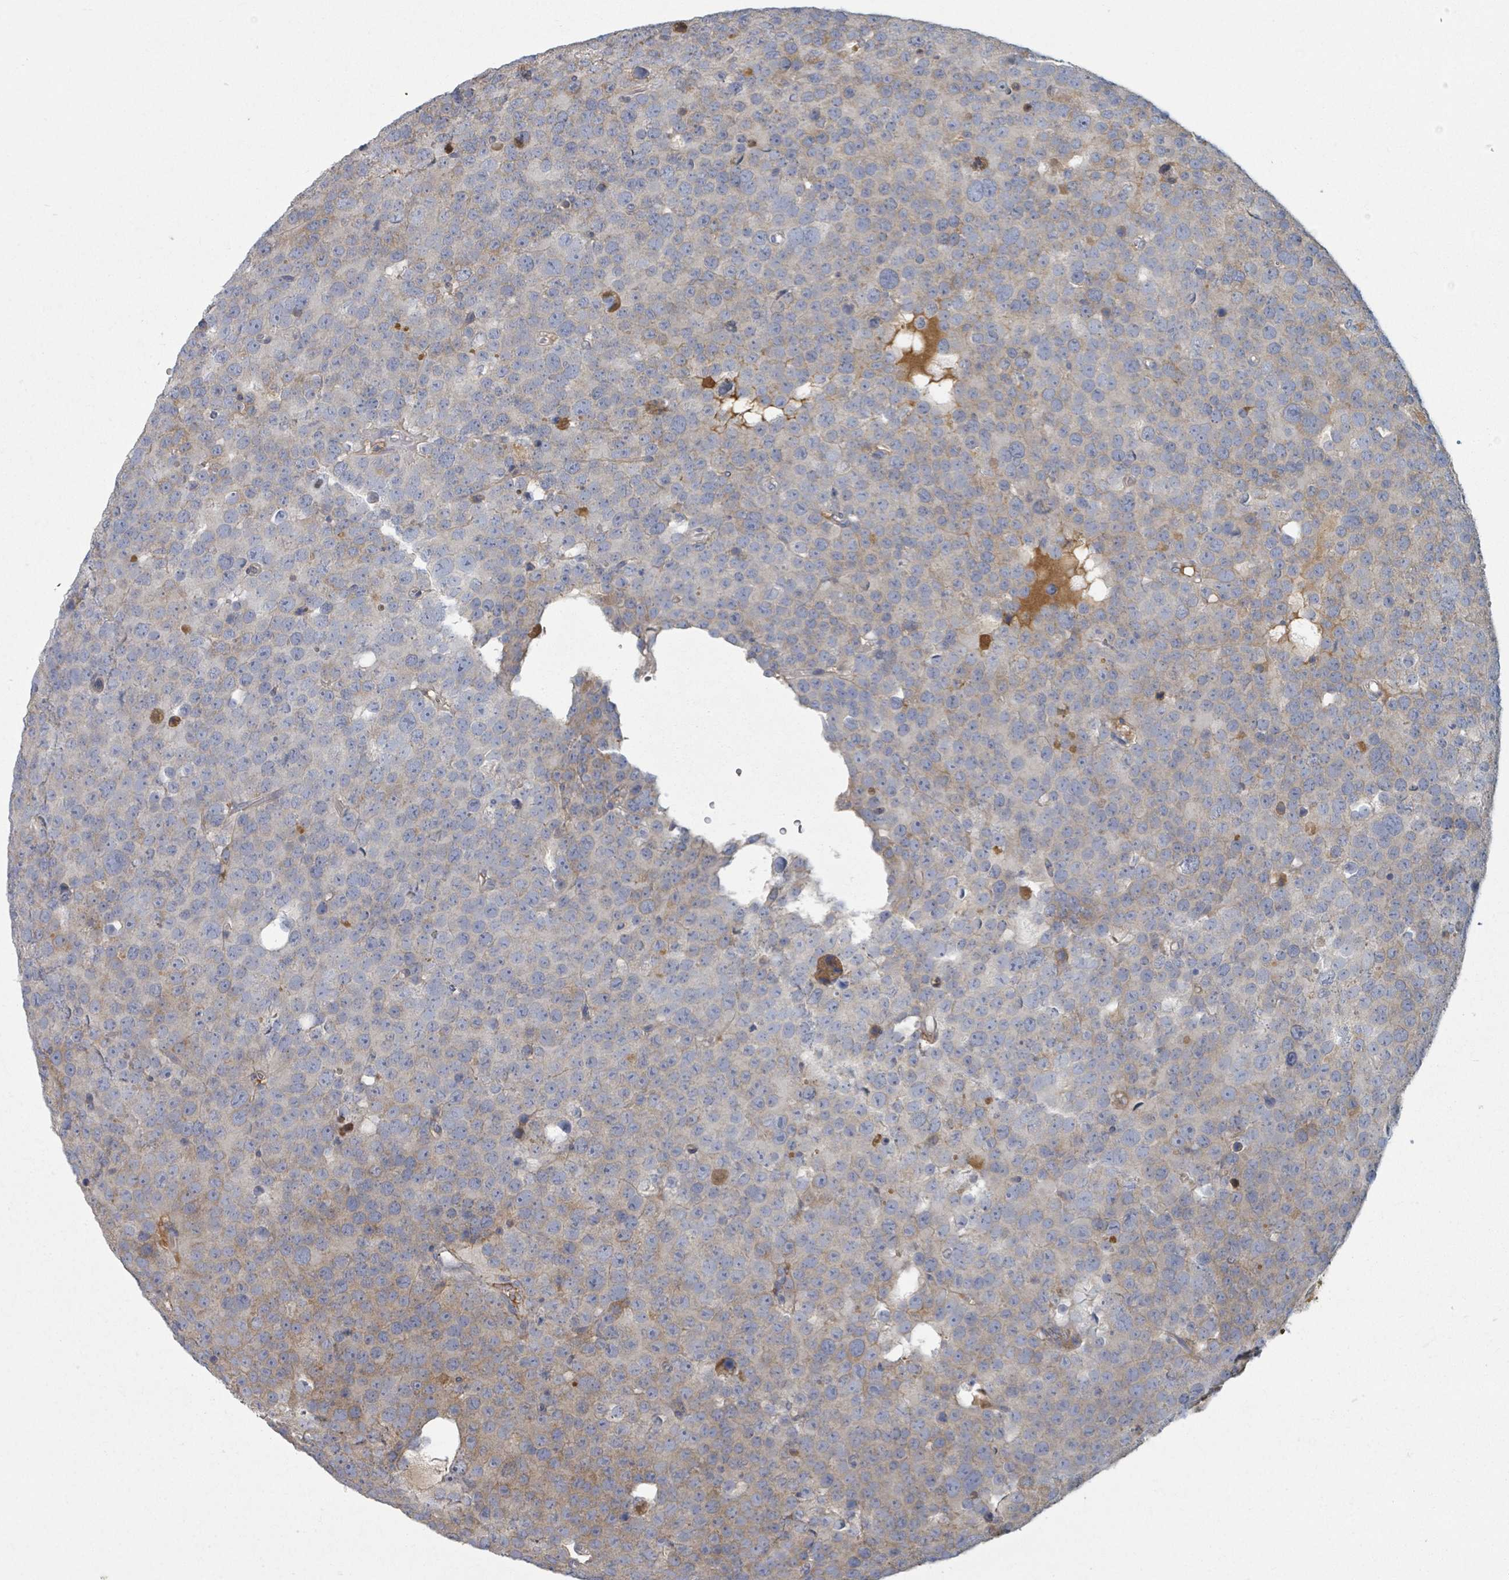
{"staining": {"intensity": "weak", "quantity": "<25%", "location": "cytoplasmic/membranous"}, "tissue": "testis cancer", "cell_type": "Tumor cells", "image_type": "cancer", "snomed": [{"axis": "morphology", "description": "Seminoma, NOS"}, {"axis": "topography", "description": "Testis"}], "caption": "There is no significant positivity in tumor cells of testis seminoma.", "gene": "GABBR1", "patient": {"sex": "male", "age": 71}}